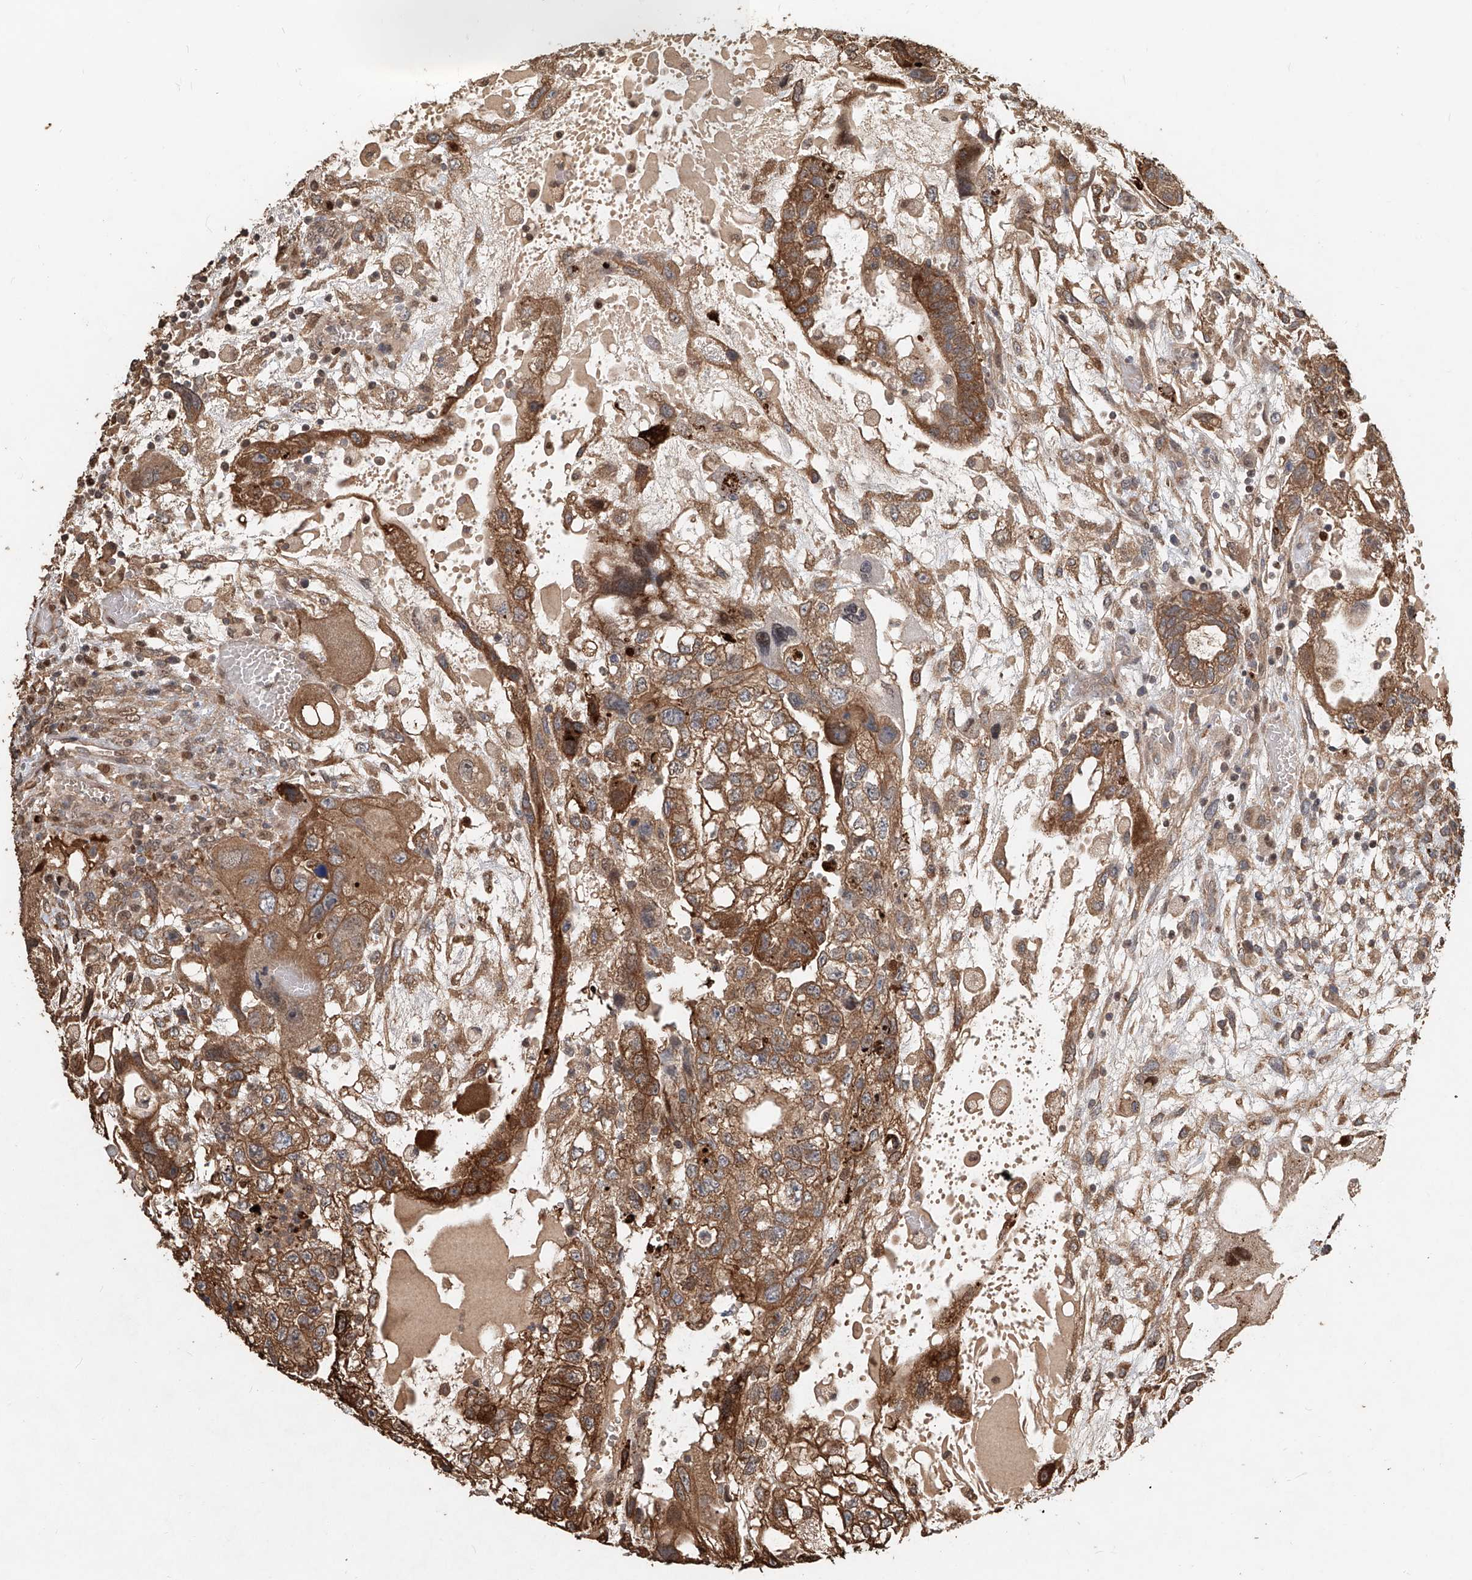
{"staining": {"intensity": "moderate", "quantity": ">75%", "location": "cytoplasmic/membranous"}, "tissue": "testis cancer", "cell_type": "Tumor cells", "image_type": "cancer", "snomed": [{"axis": "morphology", "description": "Carcinoma, Embryonal, NOS"}, {"axis": "topography", "description": "Testis"}], "caption": "Testis embryonal carcinoma was stained to show a protein in brown. There is medium levels of moderate cytoplasmic/membranous expression in about >75% of tumor cells.", "gene": "RMND1", "patient": {"sex": "male", "age": 36}}